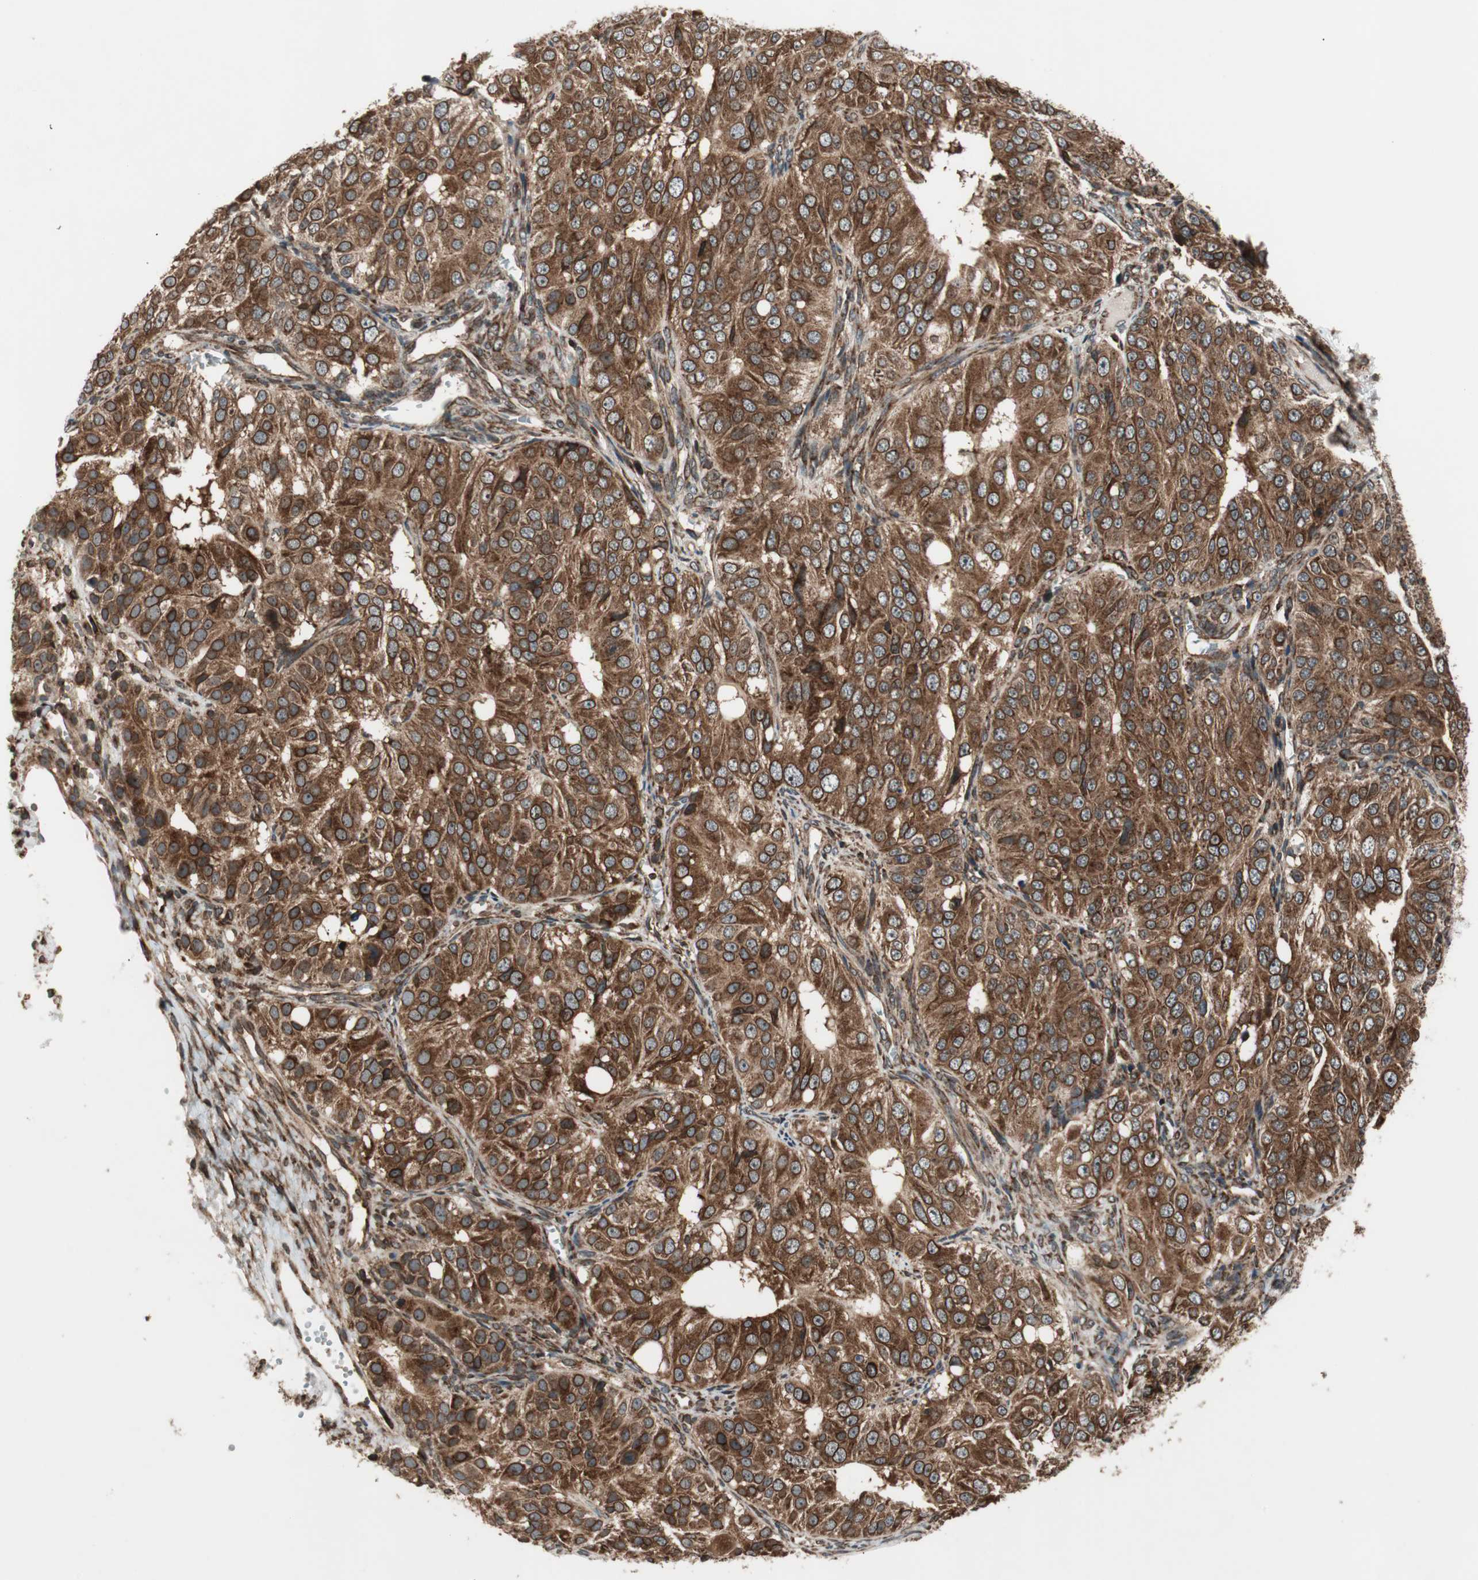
{"staining": {"intensity": "strong", "quantity": ">75%", "location": "cytoplasmic/membranous,nuclear"}, "tissue": "ovarian cancer", "cell_type": "Tumor cells", "image_type": "cancer", "snomed": [{"axis": "morphology", "description": "Carcinoma, endometroid"}, {"axis": "topography", "description": "Ovary"}], "caption": "A high-resolution image shows immunohistochemistry staining of ovarian endometroid carcinoma, which demonstrates strong cytoplasmic/membranous and nuclear positivity in about >75% of tumor cells.", "gene": "NUP62", "patient": {"sex": "female", "age": 51}}